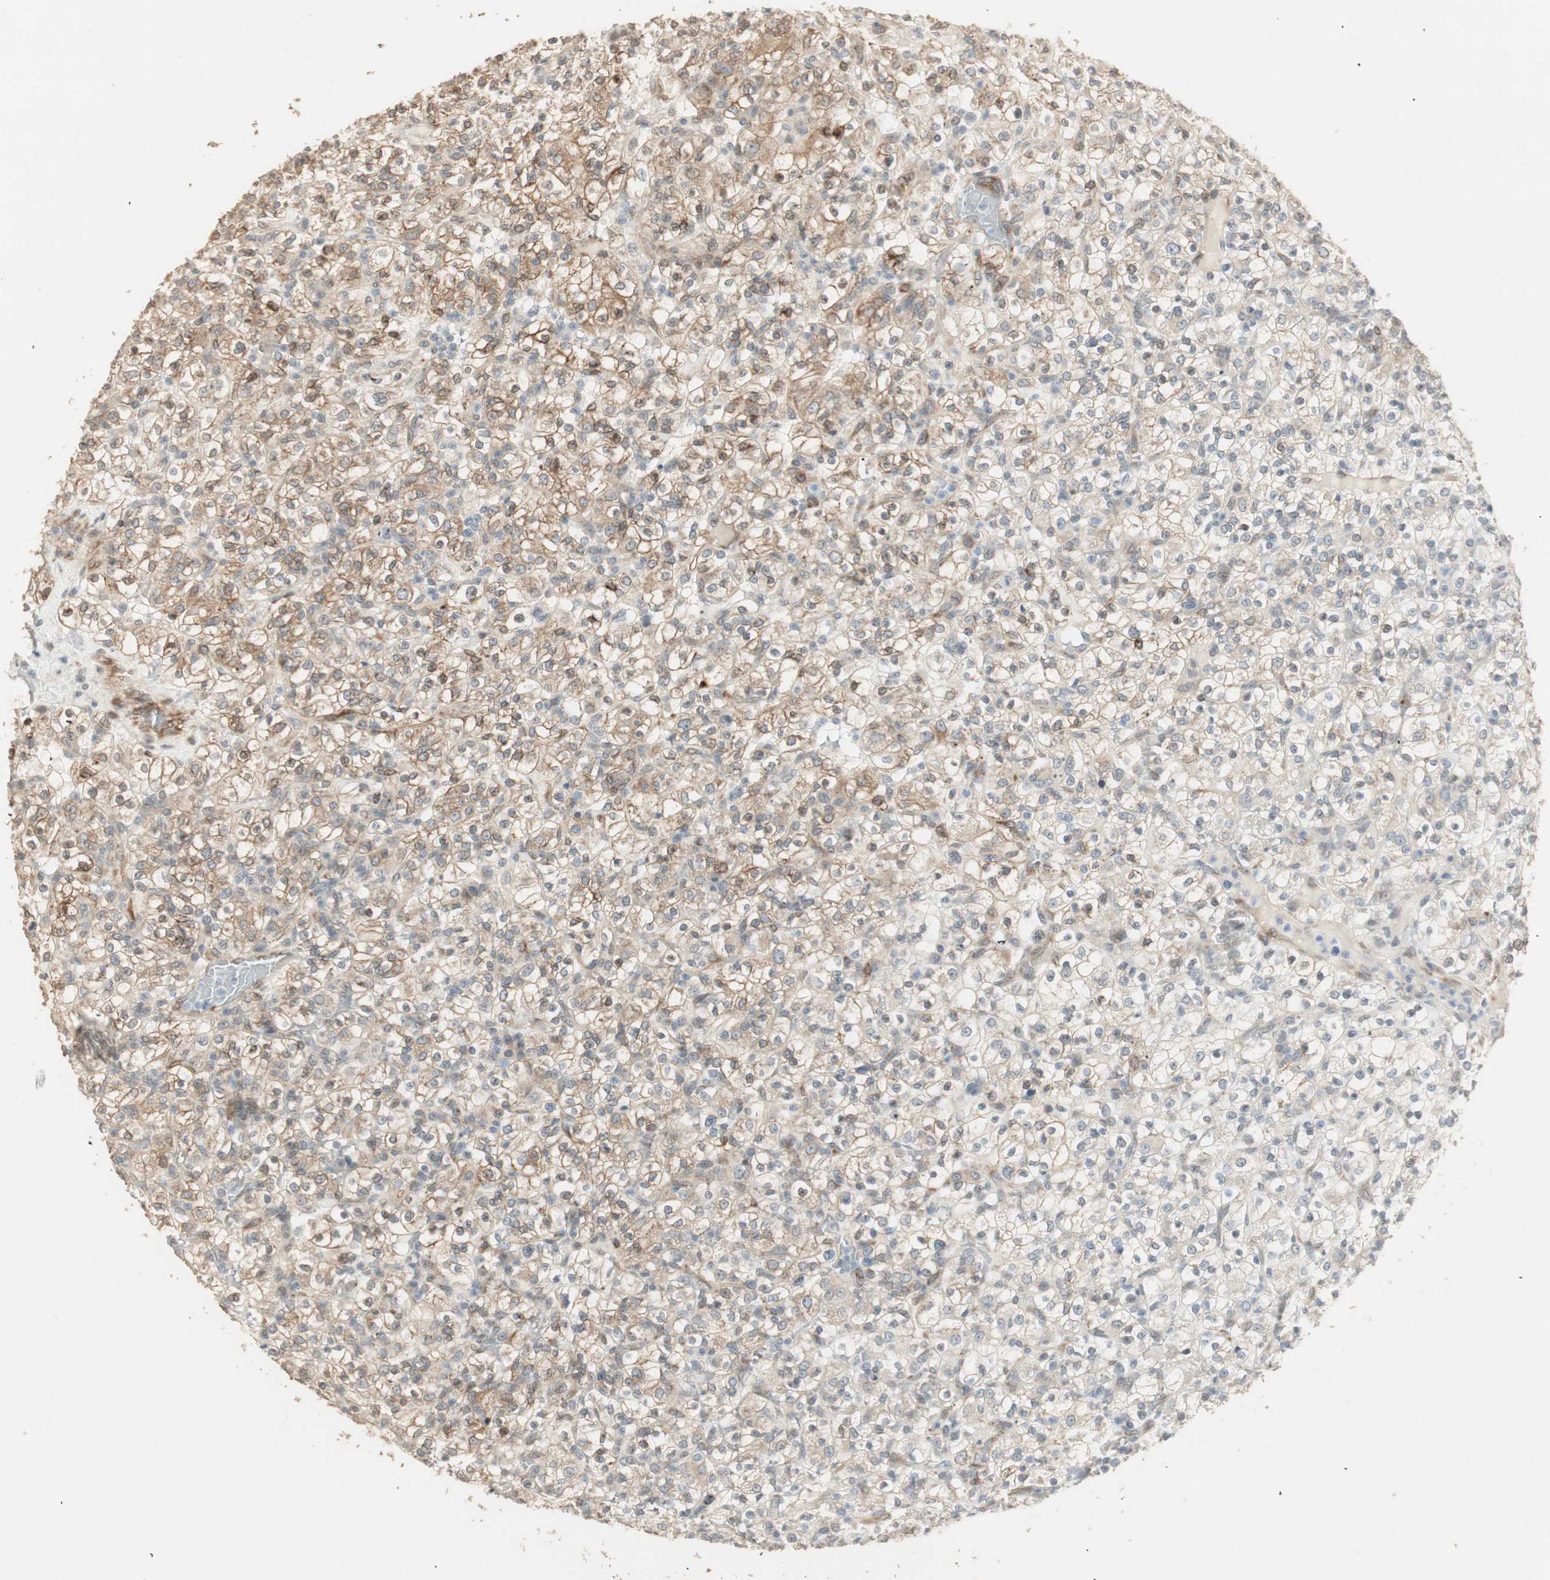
{"staining": {"intensity": "weak", "quantity": ">75%", "location": "cytoplasmic/membranous"}, "tissue": "renal cancer", "cell_type": "Tumor cells", "image_type": "cancer", "snomed": [{"axis": "morphology", "description": "Normal tissue, NOS"}, {"axis": "morphology", "description": "Adenocarcinoma, NOS"}, {"axis": "topography", "description": "Kidney"}], "caption": "Protein expression analysis of human renal cancer (adenocarcinoma) reveals weak cytoplasmic/membranous positivity in approximately >75% of tumor cells.", "gene": "TASOR", "patient": {"sex": "female", "age": 72}}